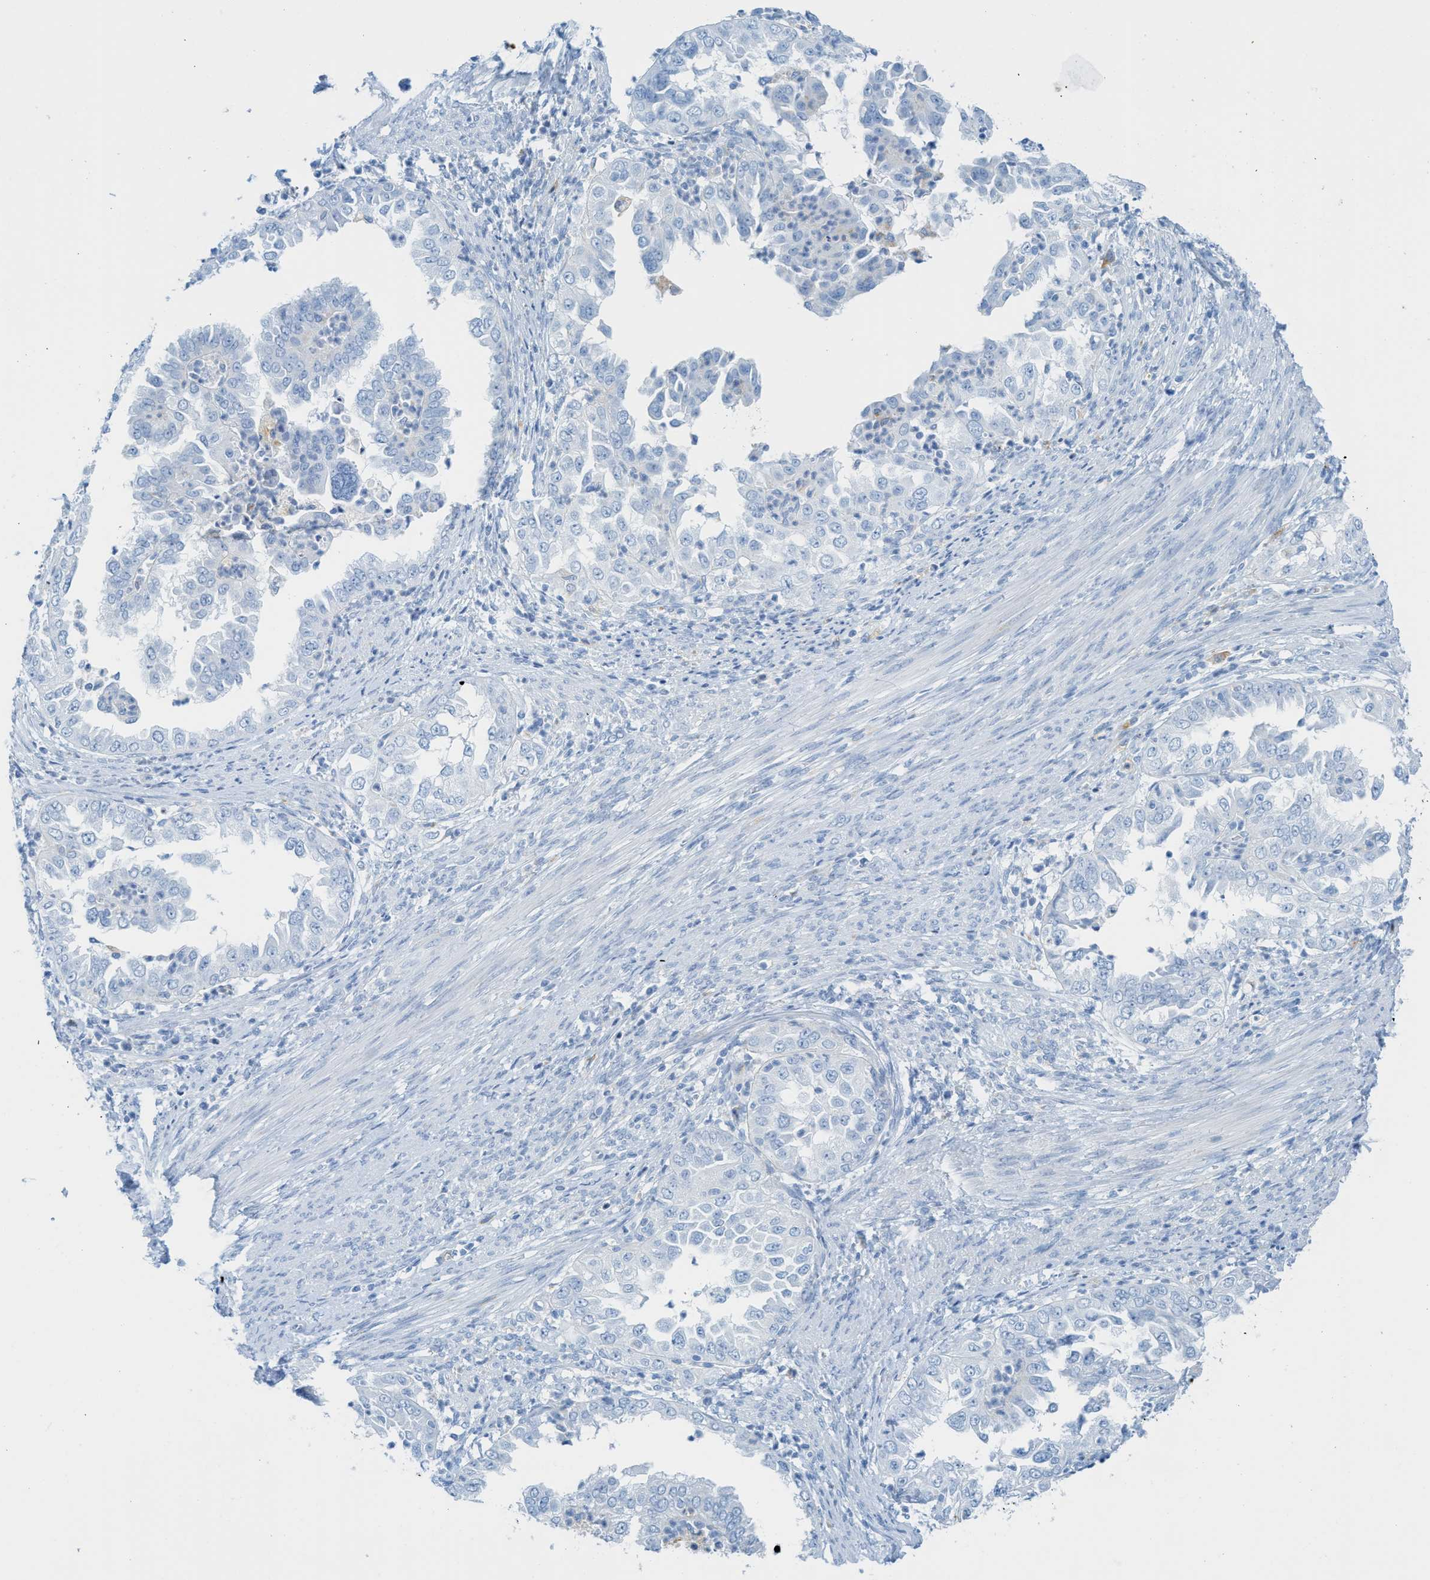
{"staining": {"intensity": "negative", "quantity": "none", "location": "none"}, "tissue": "endometrial cancer", "cell_type": "Tumor cells", "image_type": "cancer", "snomed": [{"axis": "morphology", "description": "Adenocarcinoma, NOS"}, {"axis": "topography", "description": "Endometrium"}], "caption": "Immunohistochemistry (IHC) photomicrograph of endometrial cancer (adenocarcinoma) stained for a protein (brown), which exhibits no staining in tumor cells.", "gene": "C21orf62", "patient": {"sex": "female", "age": 85}}